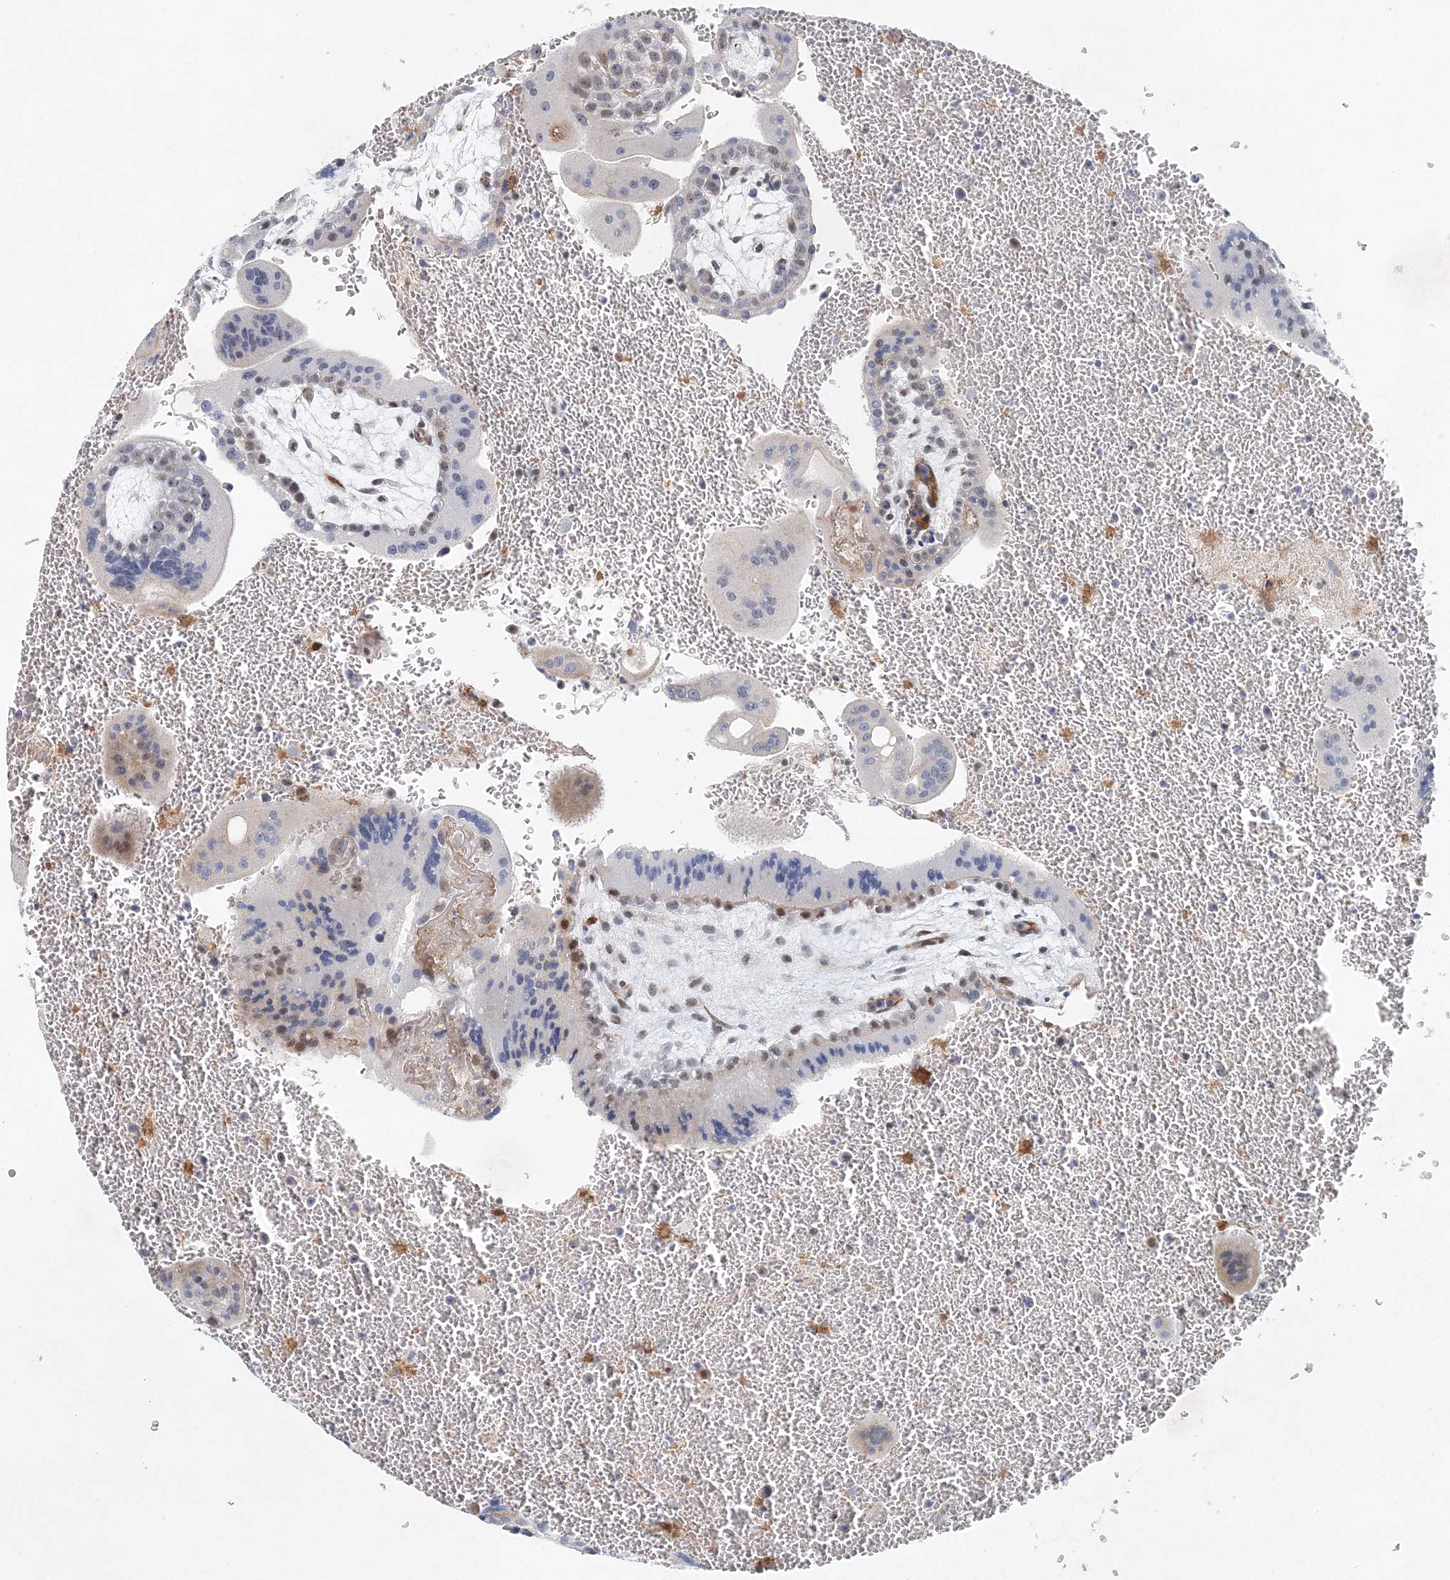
{"staining": {"intensity": "weak", "quantity": "<25%", "location": "nuclear"}, "tissue": "placenta", "cell_type": "Trophoblastic cells", "image_type": "normal", "snomed": [{"axis": "morphology", "description": "Normal tissue, NOS"}, {"axis": "topography", "description": "Placenta"}], "caption": "High magnification brightfield microscopy of benign placenta stained with DAB (brown) and counterstained with hematoxylin (blue): trophoblastic cells show no significant expression.", "gene": "UIMC1", "patient": {"sex": "female", "age": 35}}